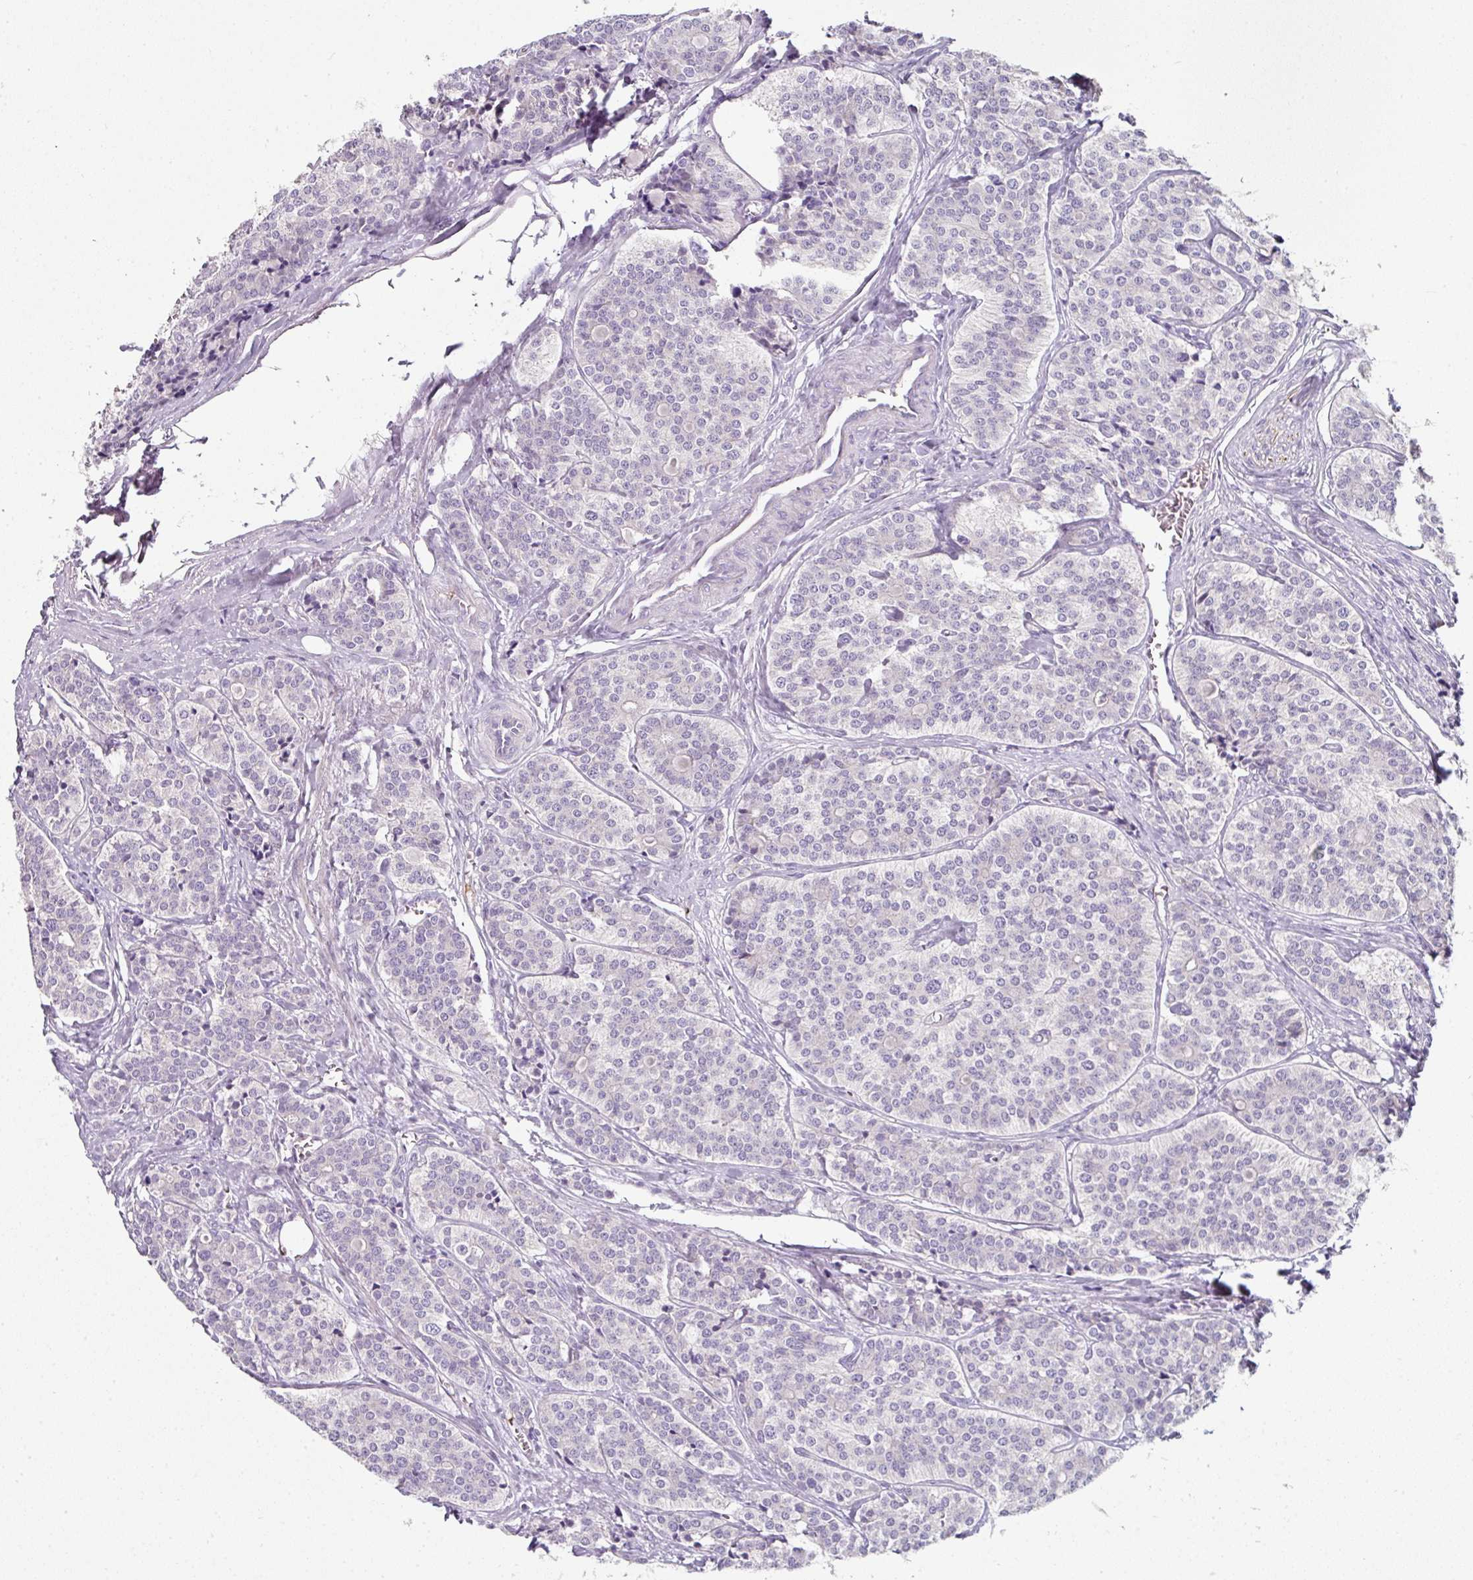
{"staining": {"intensity": "negative", "quantity": "none", "location": "none"}, "tissue": "carcinoid", "cell_type": "Tumor cells", "image_type": "cancer", "snomed": [{"axis": "morphology", "description": "Carcinoid, malignant, NOS"}, {"axis": "topography", "description": "Small intestine"}], "caption": "DAB immunohistochemical staining of human carcinoid (malignant) shows no significant positivity in tumor cells.", "gene": "FHAD1", "patient": {"sex": "male", "age": 63}}